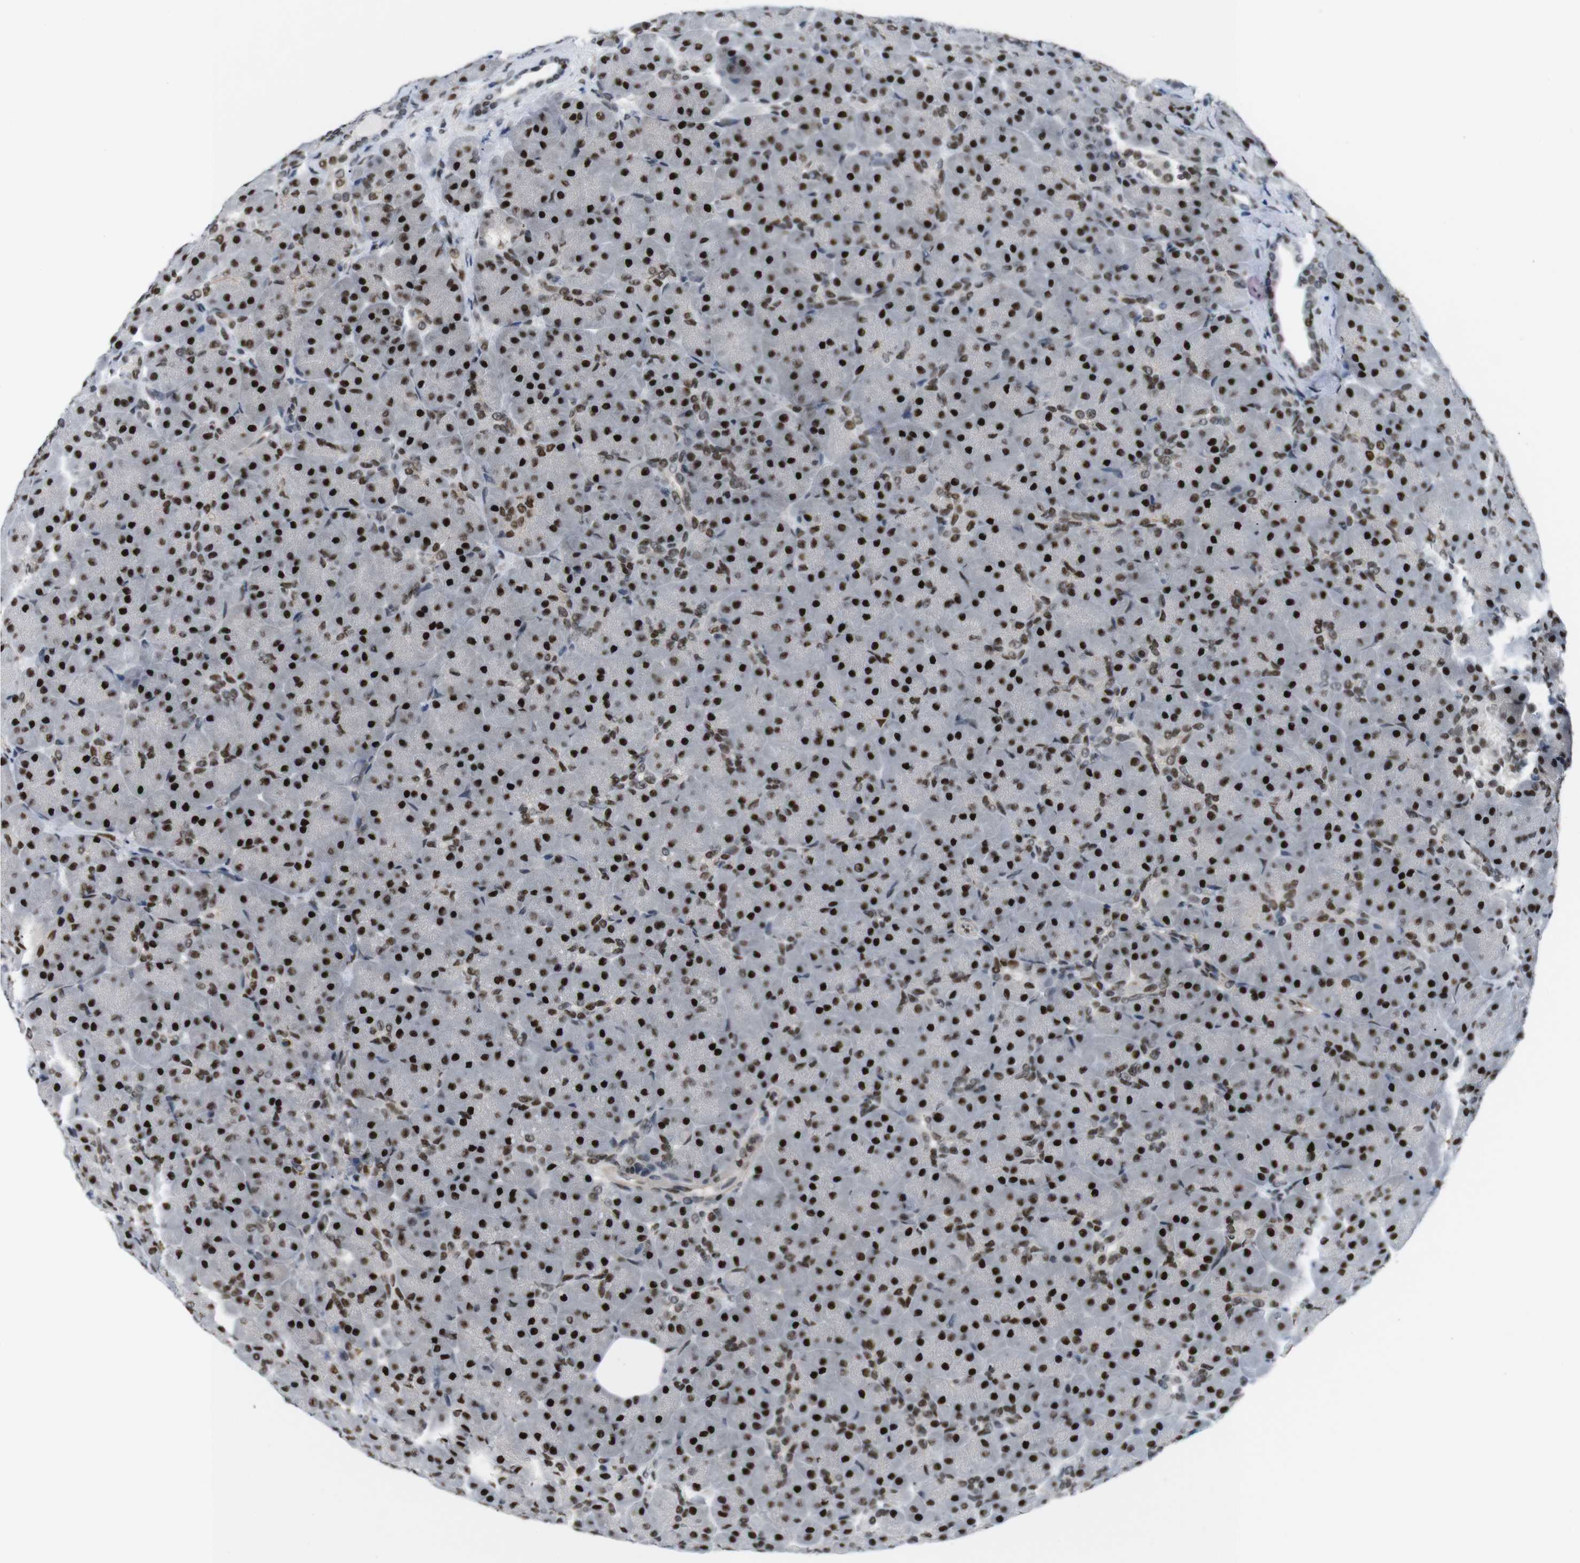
{"staining": {"intensity": "strong", "quantity": ">75%", "location": "nuclear"}, "tissue": "pancreas", "cell_type": "Exocrine glandular cells", "image_type": "normal", "snomed": [{"axis": "morphology", "description": "Normal tissue, NOS"}, {"axis": "topography", "description": "Pancreas"}], "caption": "Strong nuclear expression for a protein is seen in about >75% of exocrine glandular cells of unremarkable pancreas using immunohistochemistry (IHC).", "gene": "PSME3", "patient": {"sex": "male", "age": 66}}